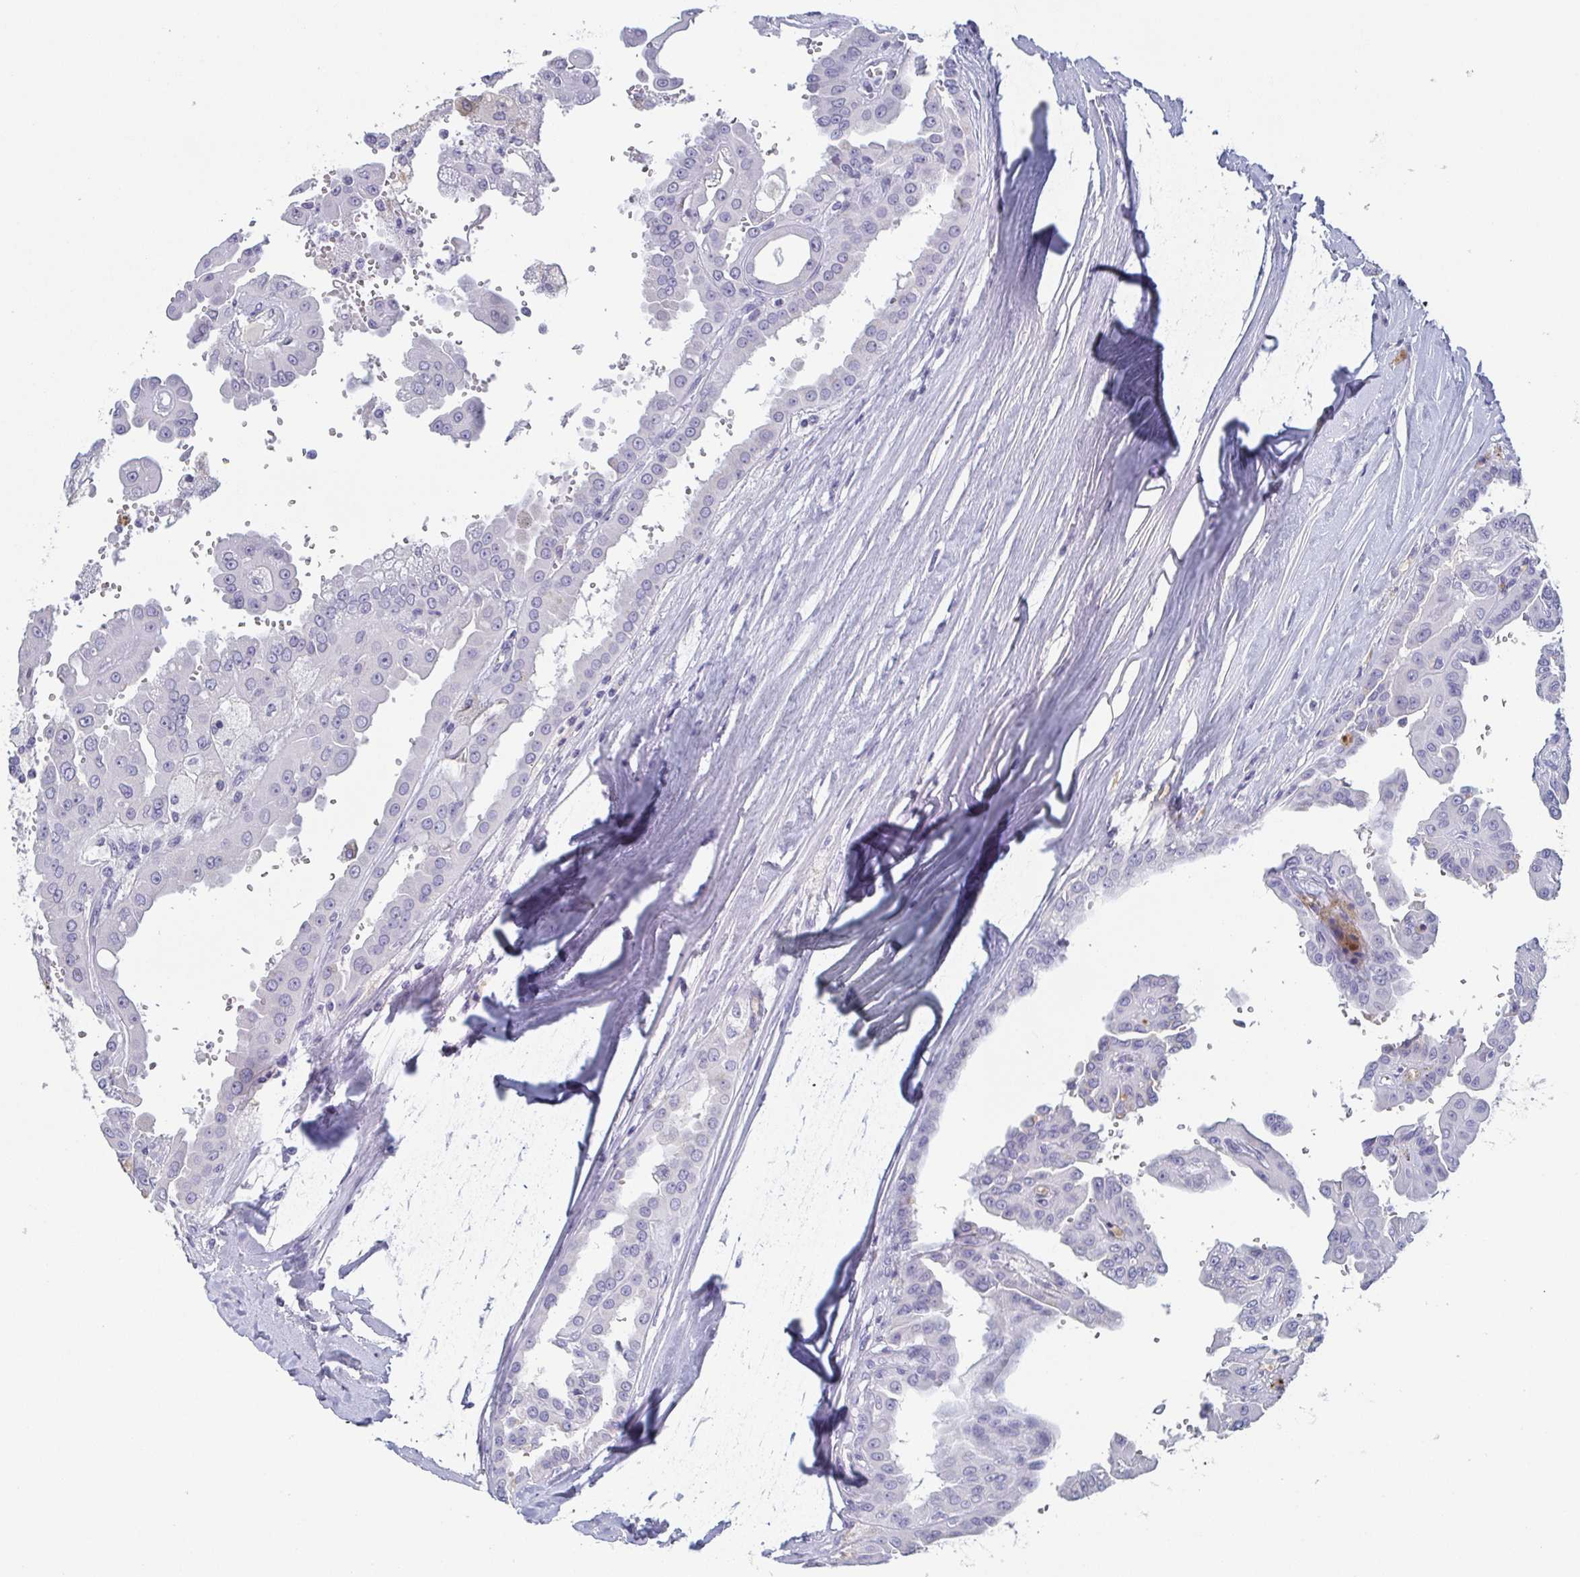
{"staining": {"intensity": "negative", "quantity": "none", "location": "none"}, "tissue": "renal cancer", "cell_type": "Tumor cells", "image_type": "cancer", "snomed": [{"axis": "morphology", "description": "Adenocarcinoma, NOS"}, {"axis": "topography", "description": "Kidney"}], "caption": "Image shows no significant protein expression in tumor cells of renal cancer.", "gene": "ITLN1", "patient": {"sex": "male", "age": 58}}